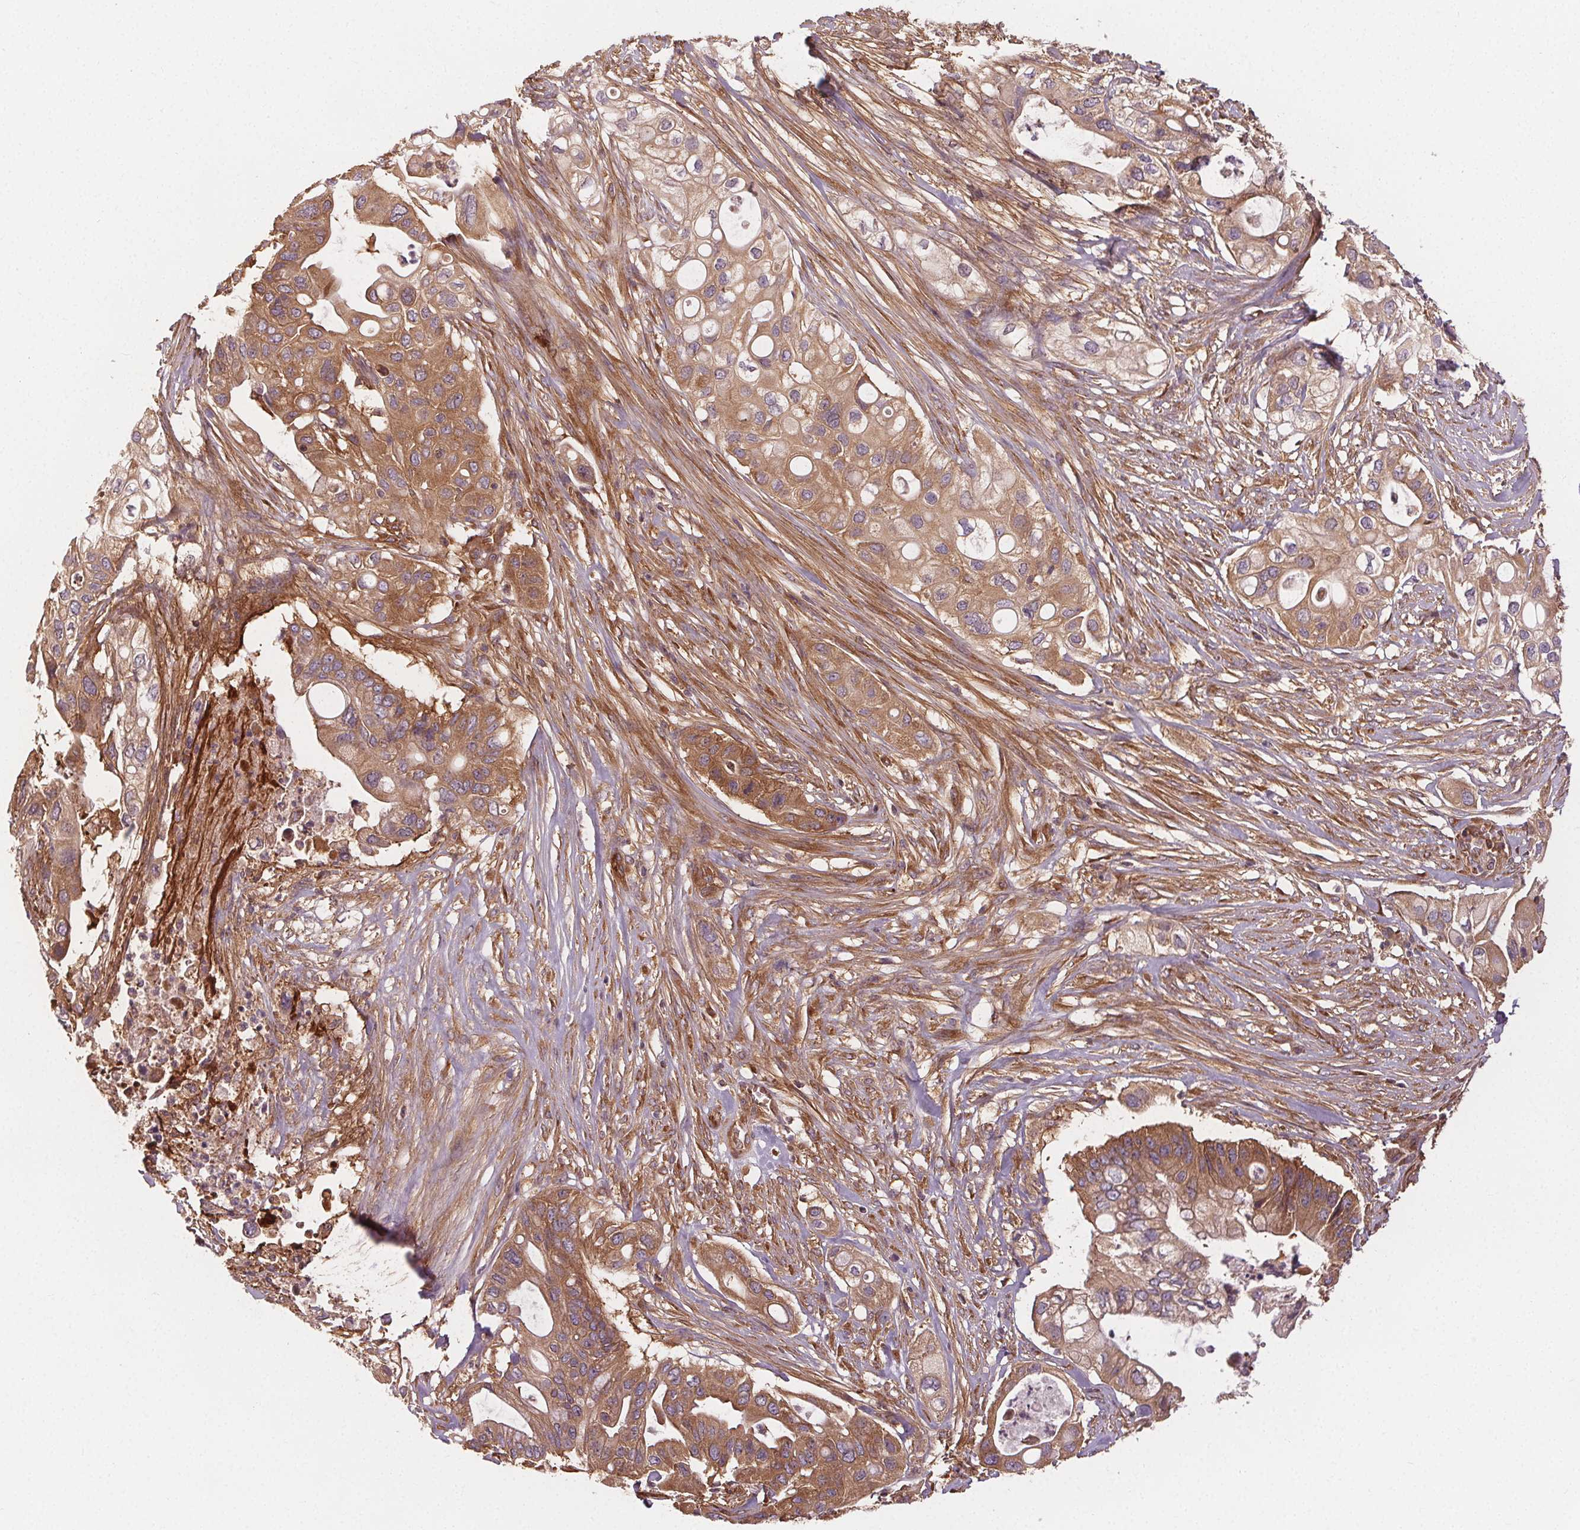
{"staining": {"intensity": "moderate", "quantity": ">75%", "location": "cytoplasmic/membranous"}, "tissue": "pancreatic cancer", "cell_type": "Tumor cells", "image_type": "cancer", "snomed": [{"axis": "morphology", "description": "Adenocarcinoma, NOS"}, {"axis": "topography", "description": "Pancreas"}], "caption": "Immunohistochemistry (DAB) staining of pancreatic cancer (adenocarcinoma) displays moderate cytoplasmic/membranous protein staining in about >75% of tumor cells.", "gene": "EIF3D", "patient": {"sex": "female", "age": 72}}